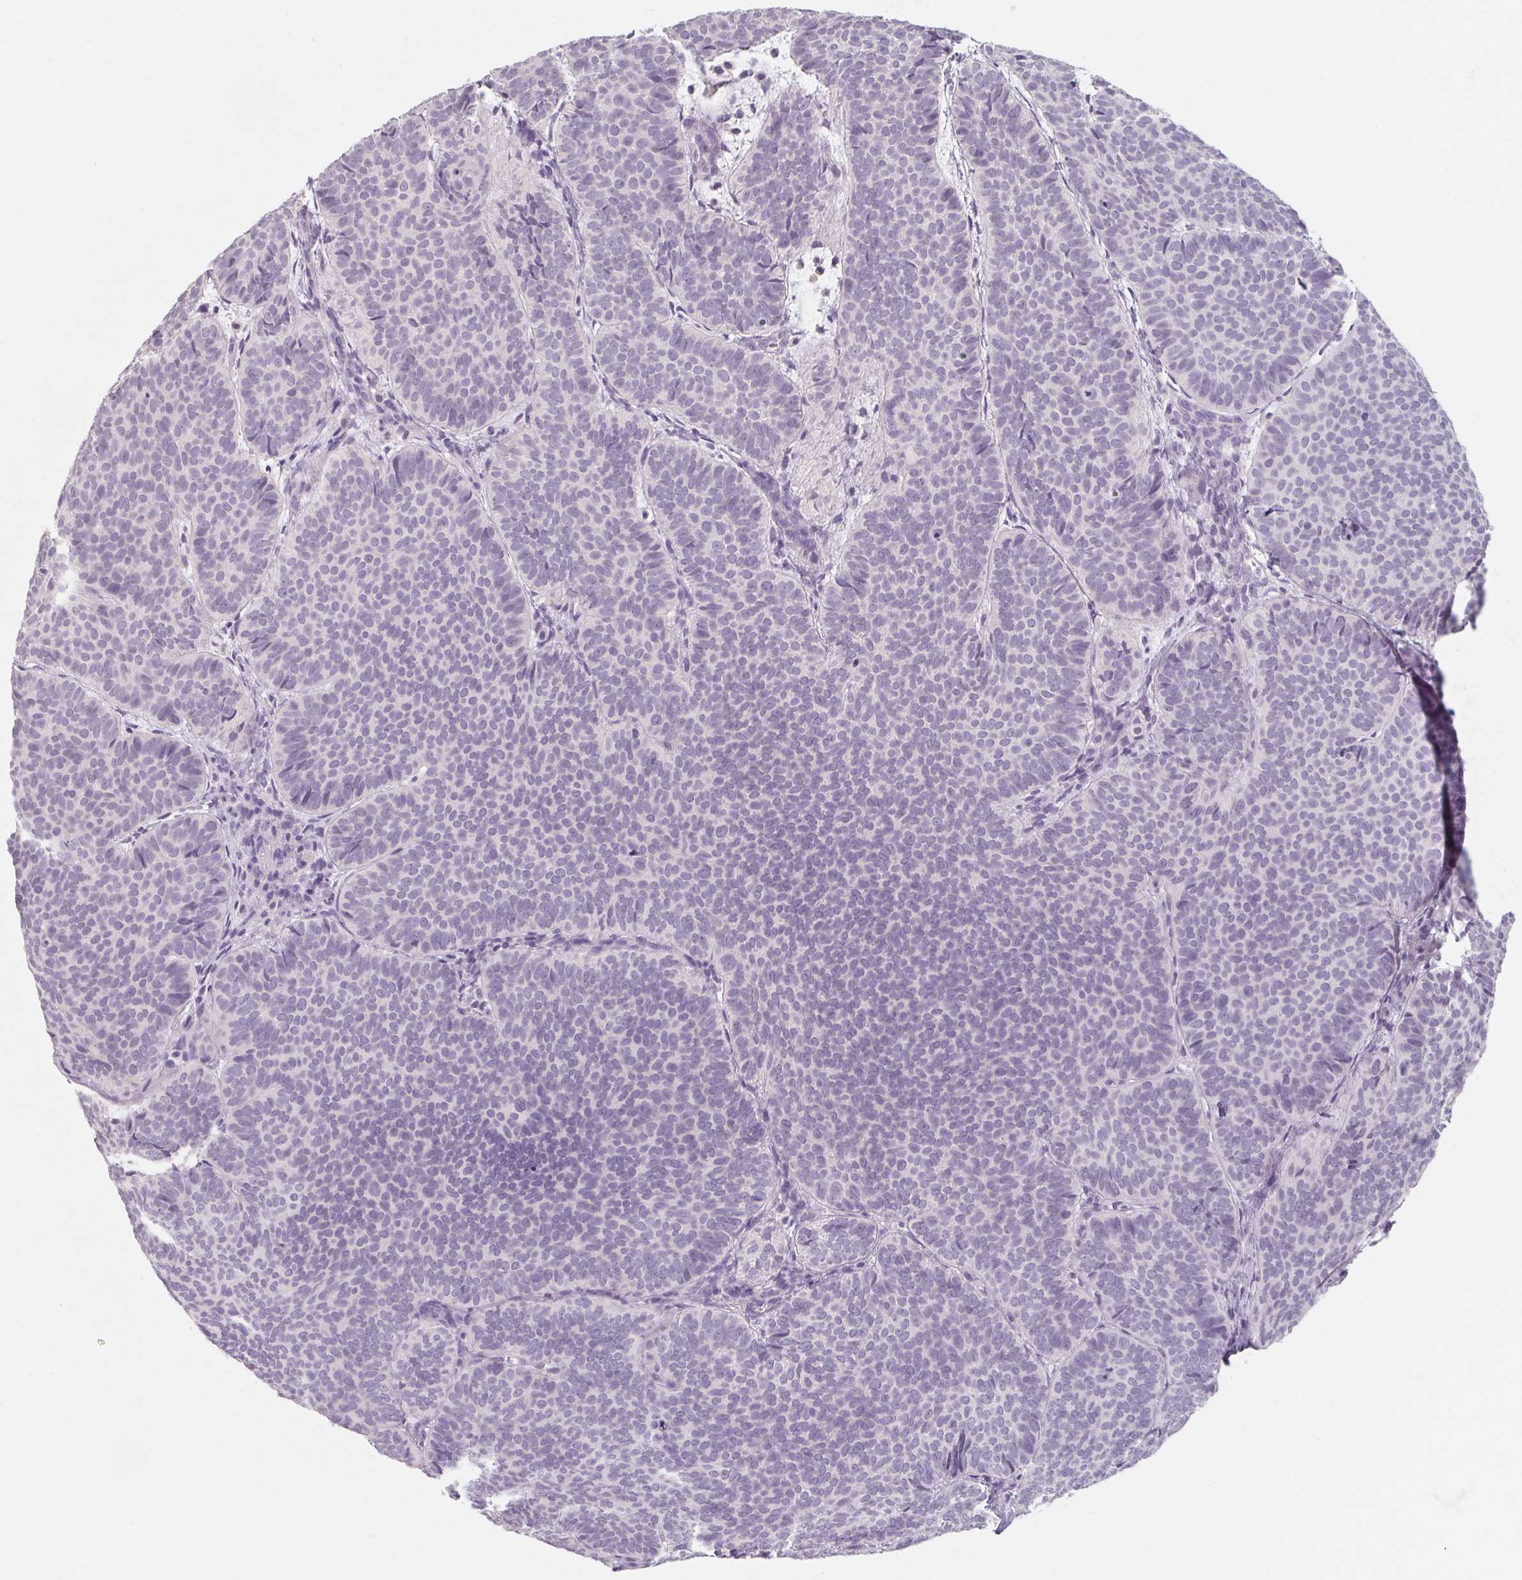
{"staining": {"intensity": "negative", "quantity": "none", "location": "none"}, "tissue": "skin cancer", "cell_type": "Tumor cells", "image_type": "cancer", "snomed": [{"axis": "morphology", "description": "Basal cell carcinoma"}, {"axis": "topography", "description": "Skin"}], "caption": "DAB (3,3'-diaminobenzidine) immunohistochemical staining of human skin cancer (basal cell carcinoma) shows no significant positivity in tumor cells. (Stains: DAB (3,3'-diaminobenzidine) IHC with hematoxylin counter stain, Microscopy: brightfield microscopy at high magnification).", "gene": "CAPZA3", "patient": {"sex": "male", "age": 57}}